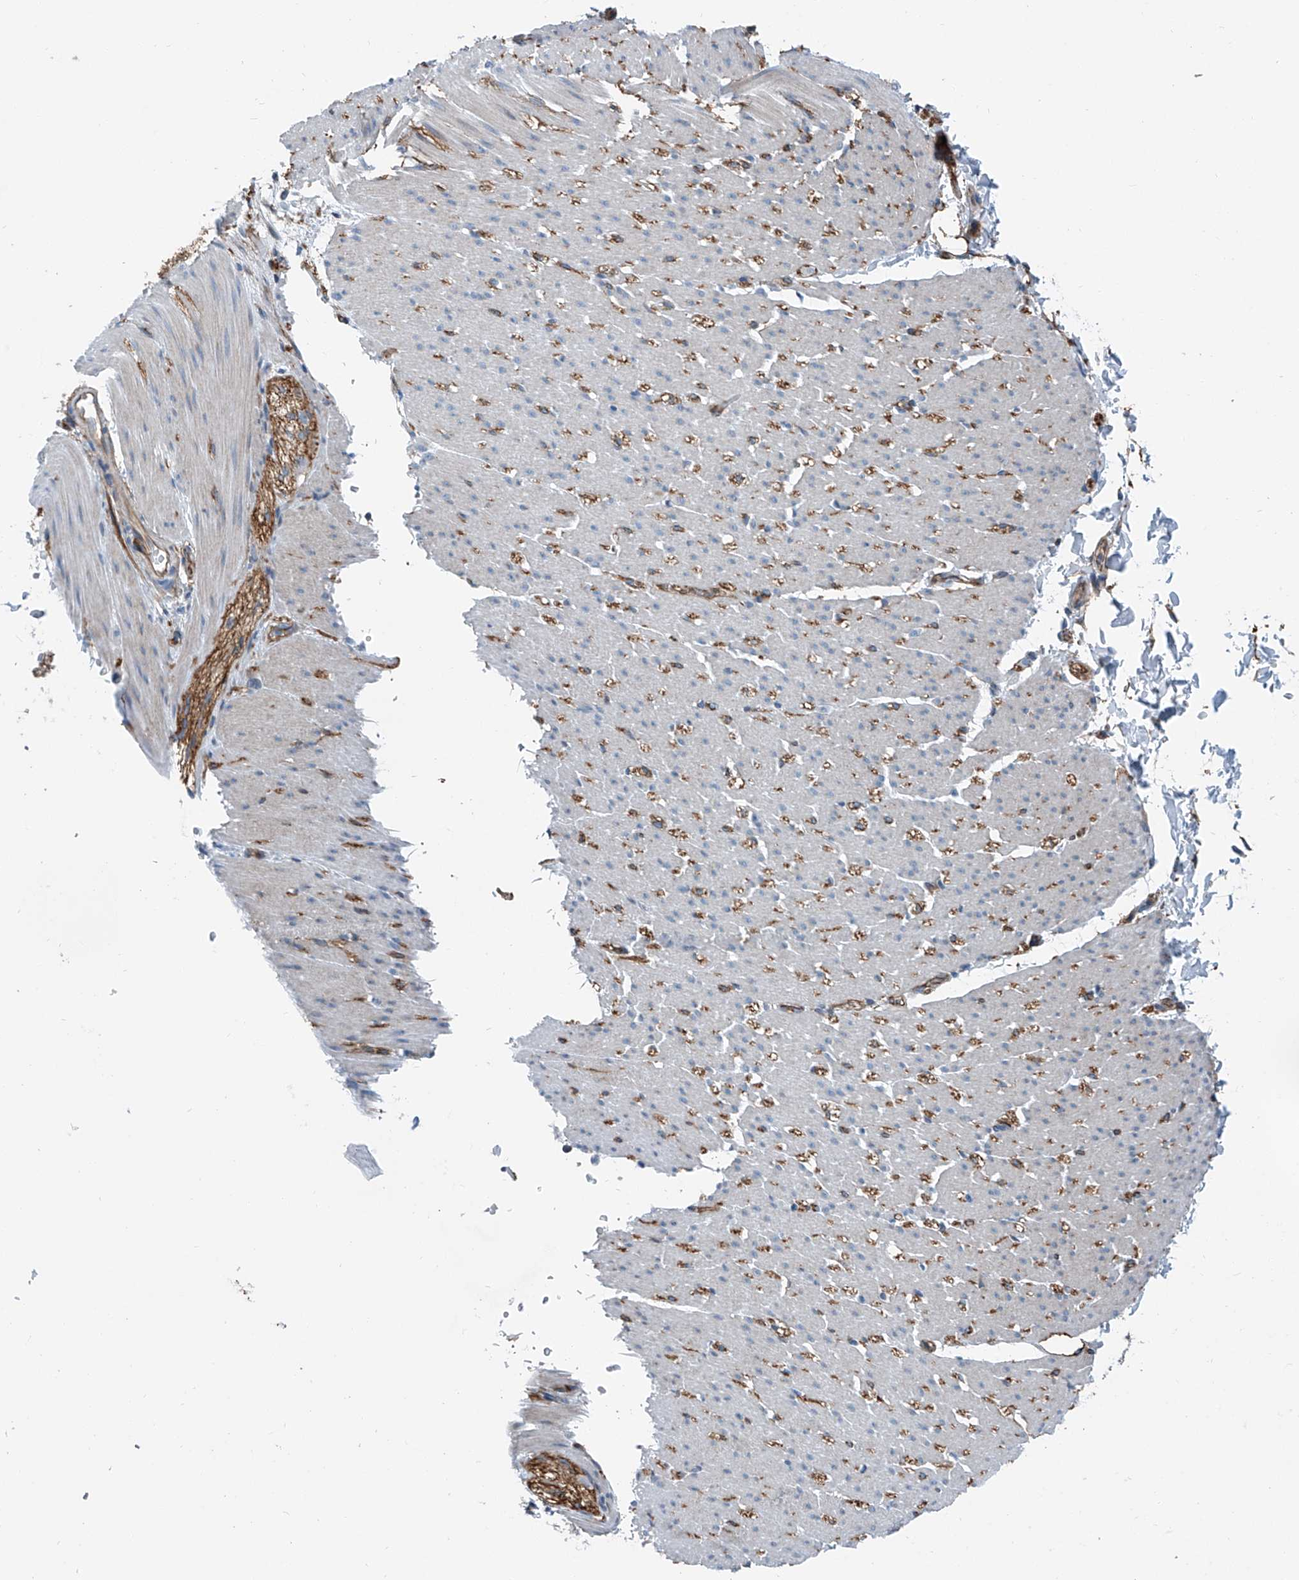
{"staining": {"intensity": "negative", "quantity": "none", "location": "none"}, "tissue": "smooth muscle", "cell_type": "Smooth muscle cells", "image_type": "normal", "snomed": [{"axis": "morphology", "description": "Normal tissue, NOS"}, {"axis": "morphology", "description": "Adenocarcinoma, NOS"}, {"axis": "topography", "description": "Colon"}, {"axis": "topography", "description": "Peripheral nerve tissue"}], "caption": "This is a photomicrograph of immunohistochemistry (IHC) staining of unremarkable smooth muscle, which shows no expression in smooth muscle cells. (DAB (3,3'-diaminobenzidine) immunohistochemistry (IHC), high magnification).", "gene": "THEMIS2", "patient": {"sex": "male", "age": 14}}